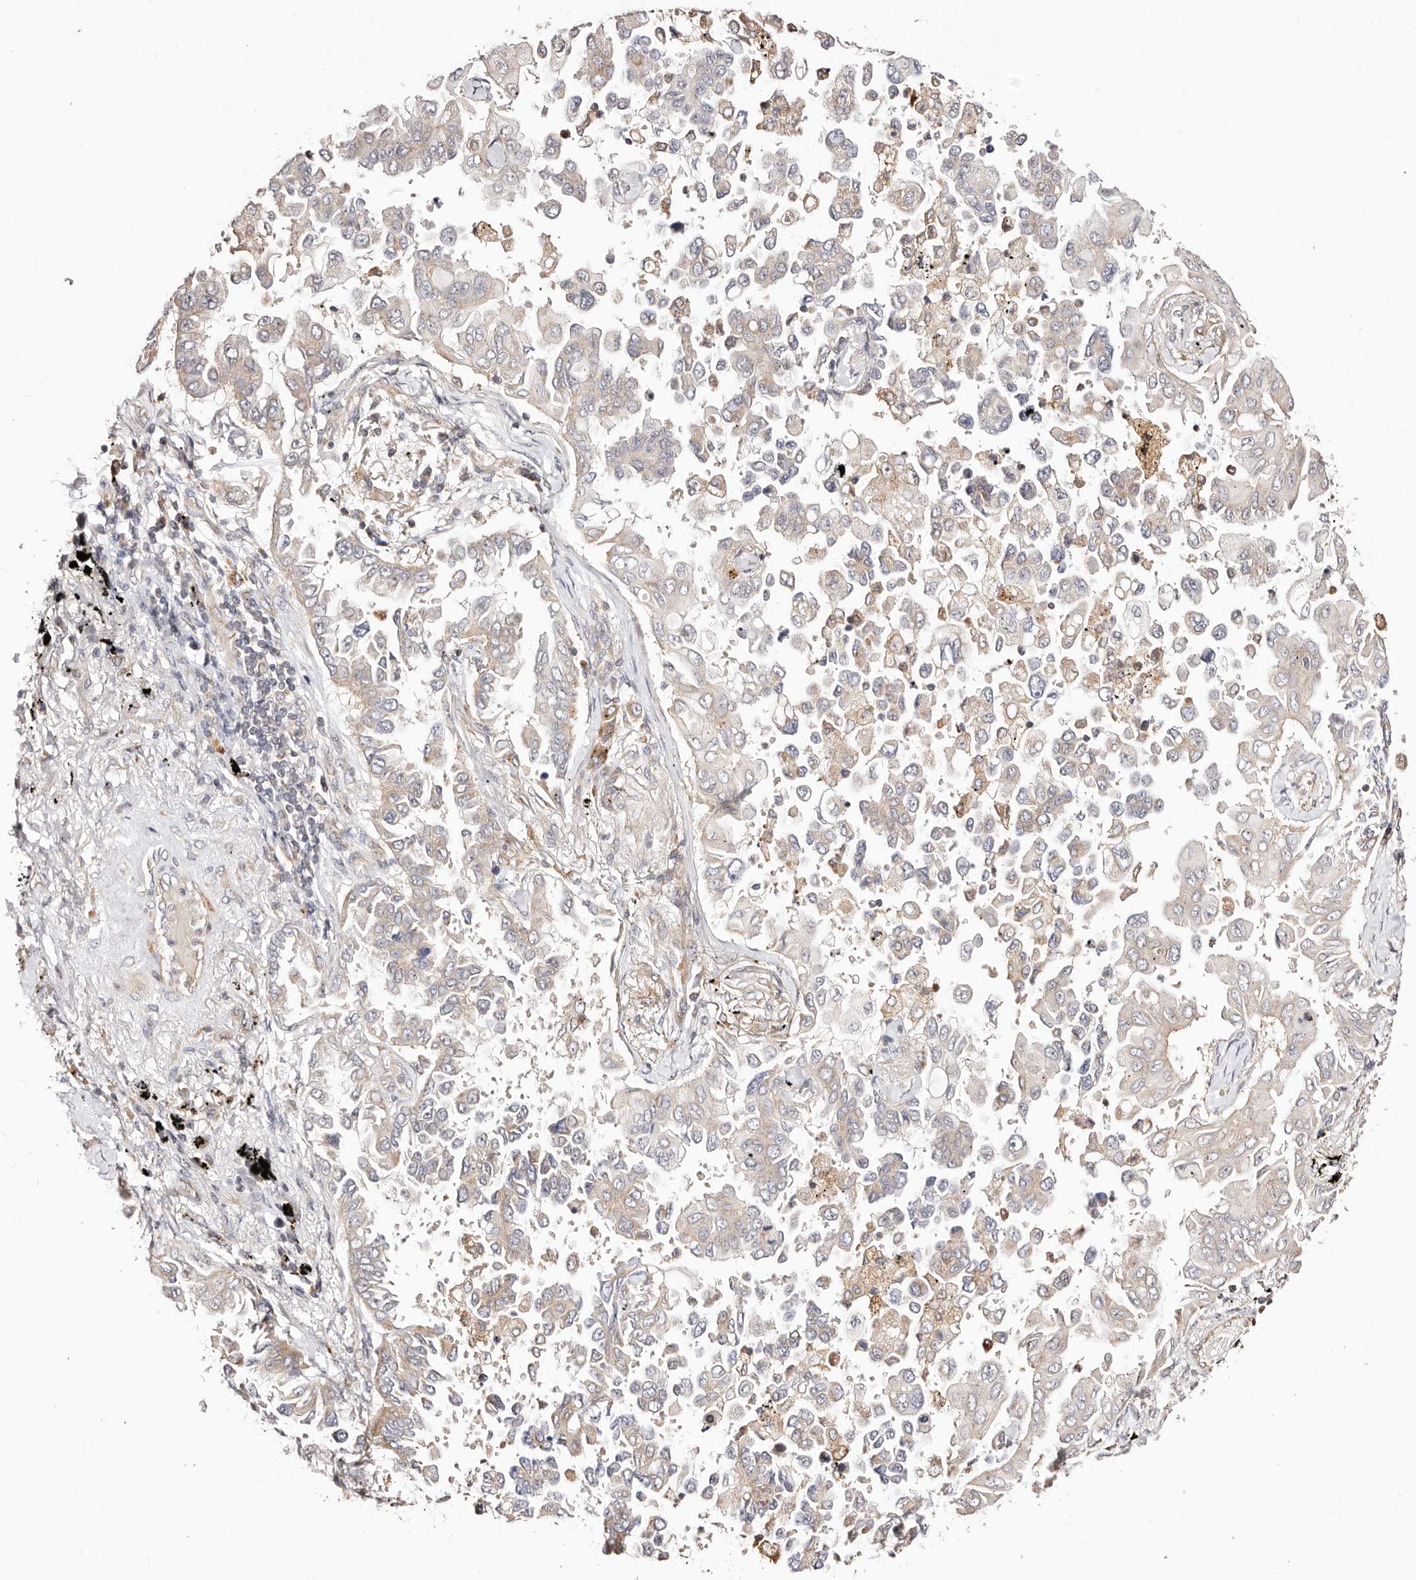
{"staining": {"intensity": "weak", "quantity": "<25%", "location": "cytoplasmic/membranous"}, "tissue": "lung cancer", "cell_type": "Tumor cells", "image_type": "cancer", "snomed": [{"axis": "morphology", "description": "Adenocarcinoma, NOS"}, {"axis": "topography", "description": "Lung"}], "caption": "Immunohistochemical staining of human lung cancer (adenocarcinoma) shows no significant staining in tumor cells. (DAB (3,3'-diaminobenzidine) IHC visualized using brightfield microscopy, high magnification).", "gene": "MAPK1", "patient": {"sex": "female", "age": 67}}